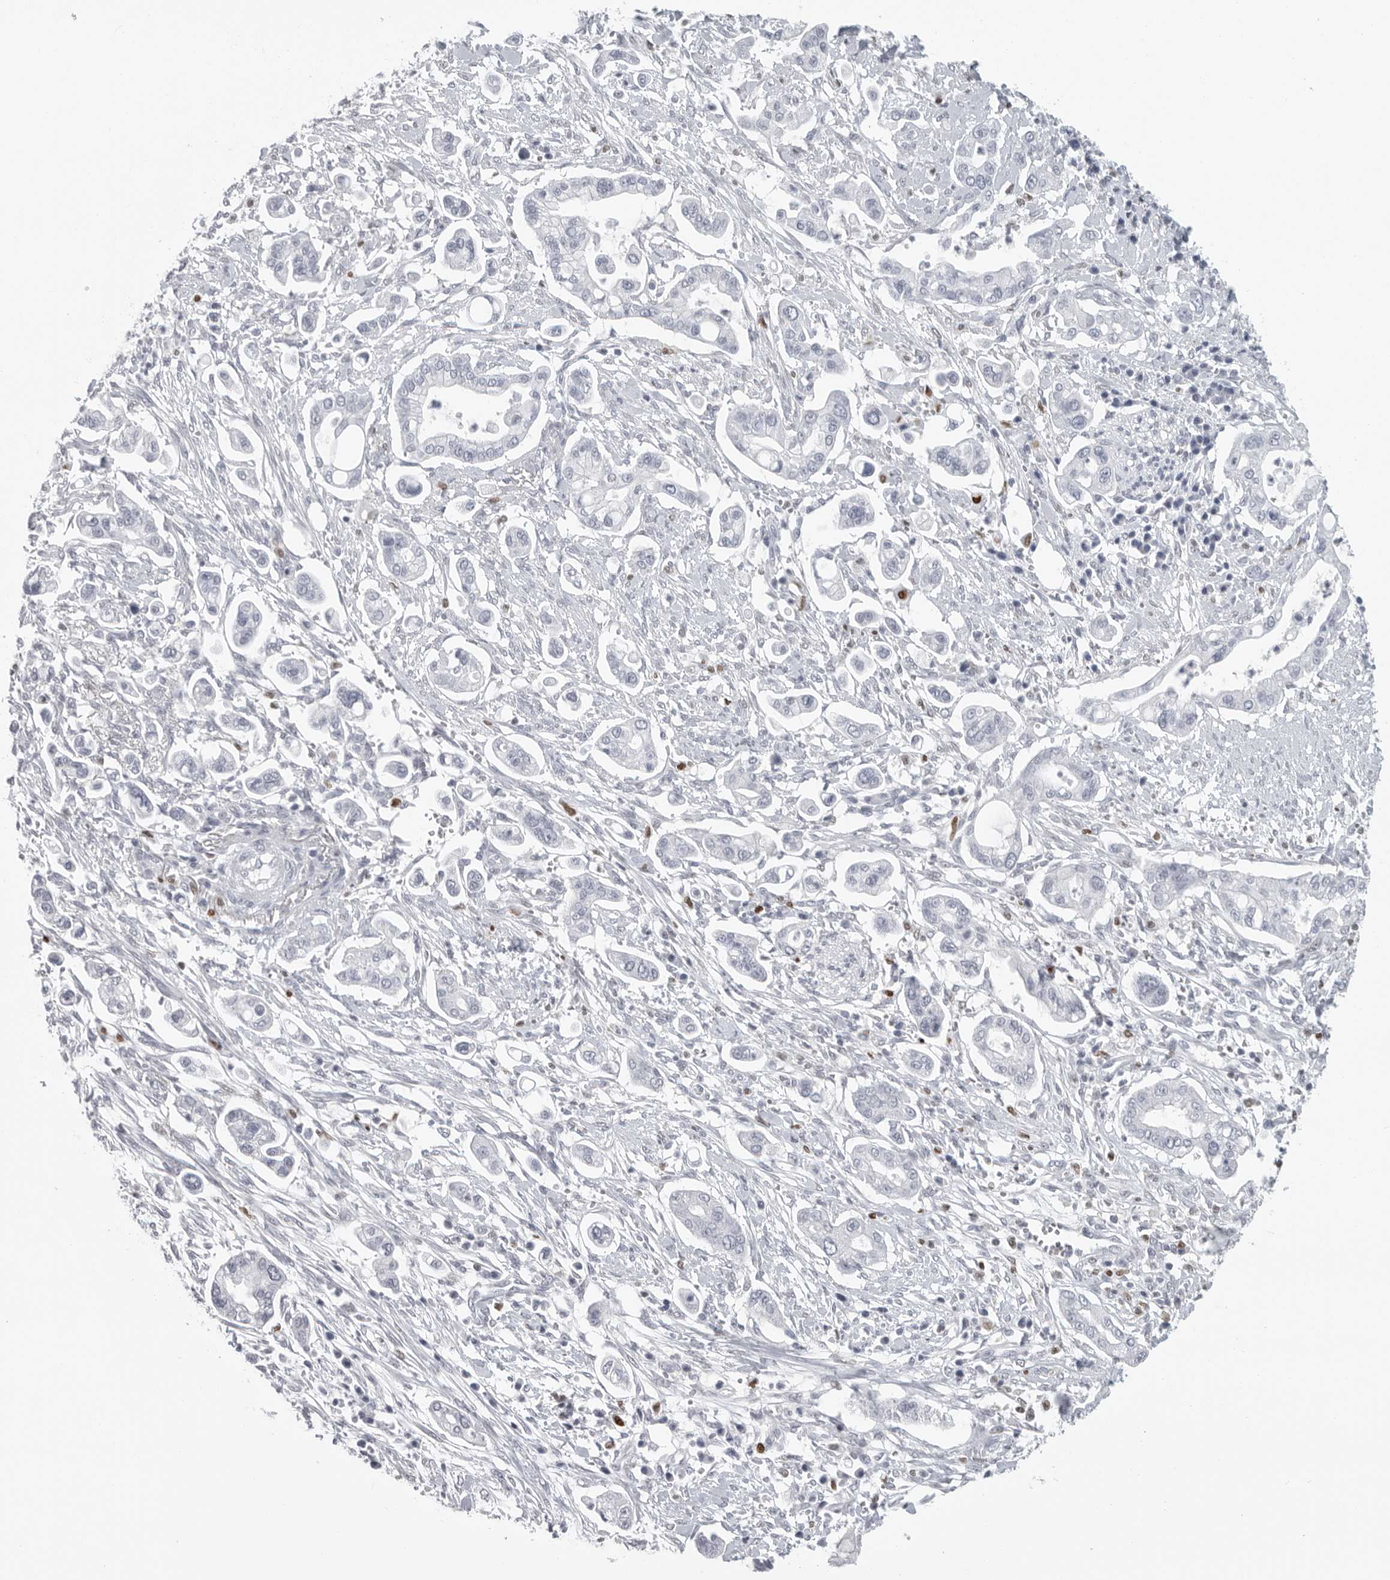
{"staining": {"intensity": "negative", "quantity": "none", "location": "none"}, "tissue": "pancreatic cancer", "cell_type": "Tumor cells", "image_type": "cancer", "snomed": [{"axis": "morphology", "description": "Adenocarcinoma, NOS"}, {"axis": "topography", "description": "Pancreas"}], "caption": "High magnification brightfield microscopy of adenocarcinoma (pancreatic) stained with DAB (3,3'-diaminobenzidine) (brown) and counterstained with hematoxylin (blue): tumor cells show no significant expression. (DAB immunohistochemistry (IHC), high magnification).", "gene": "SATB2", "patient": {"sex": "male", "age": 68}}